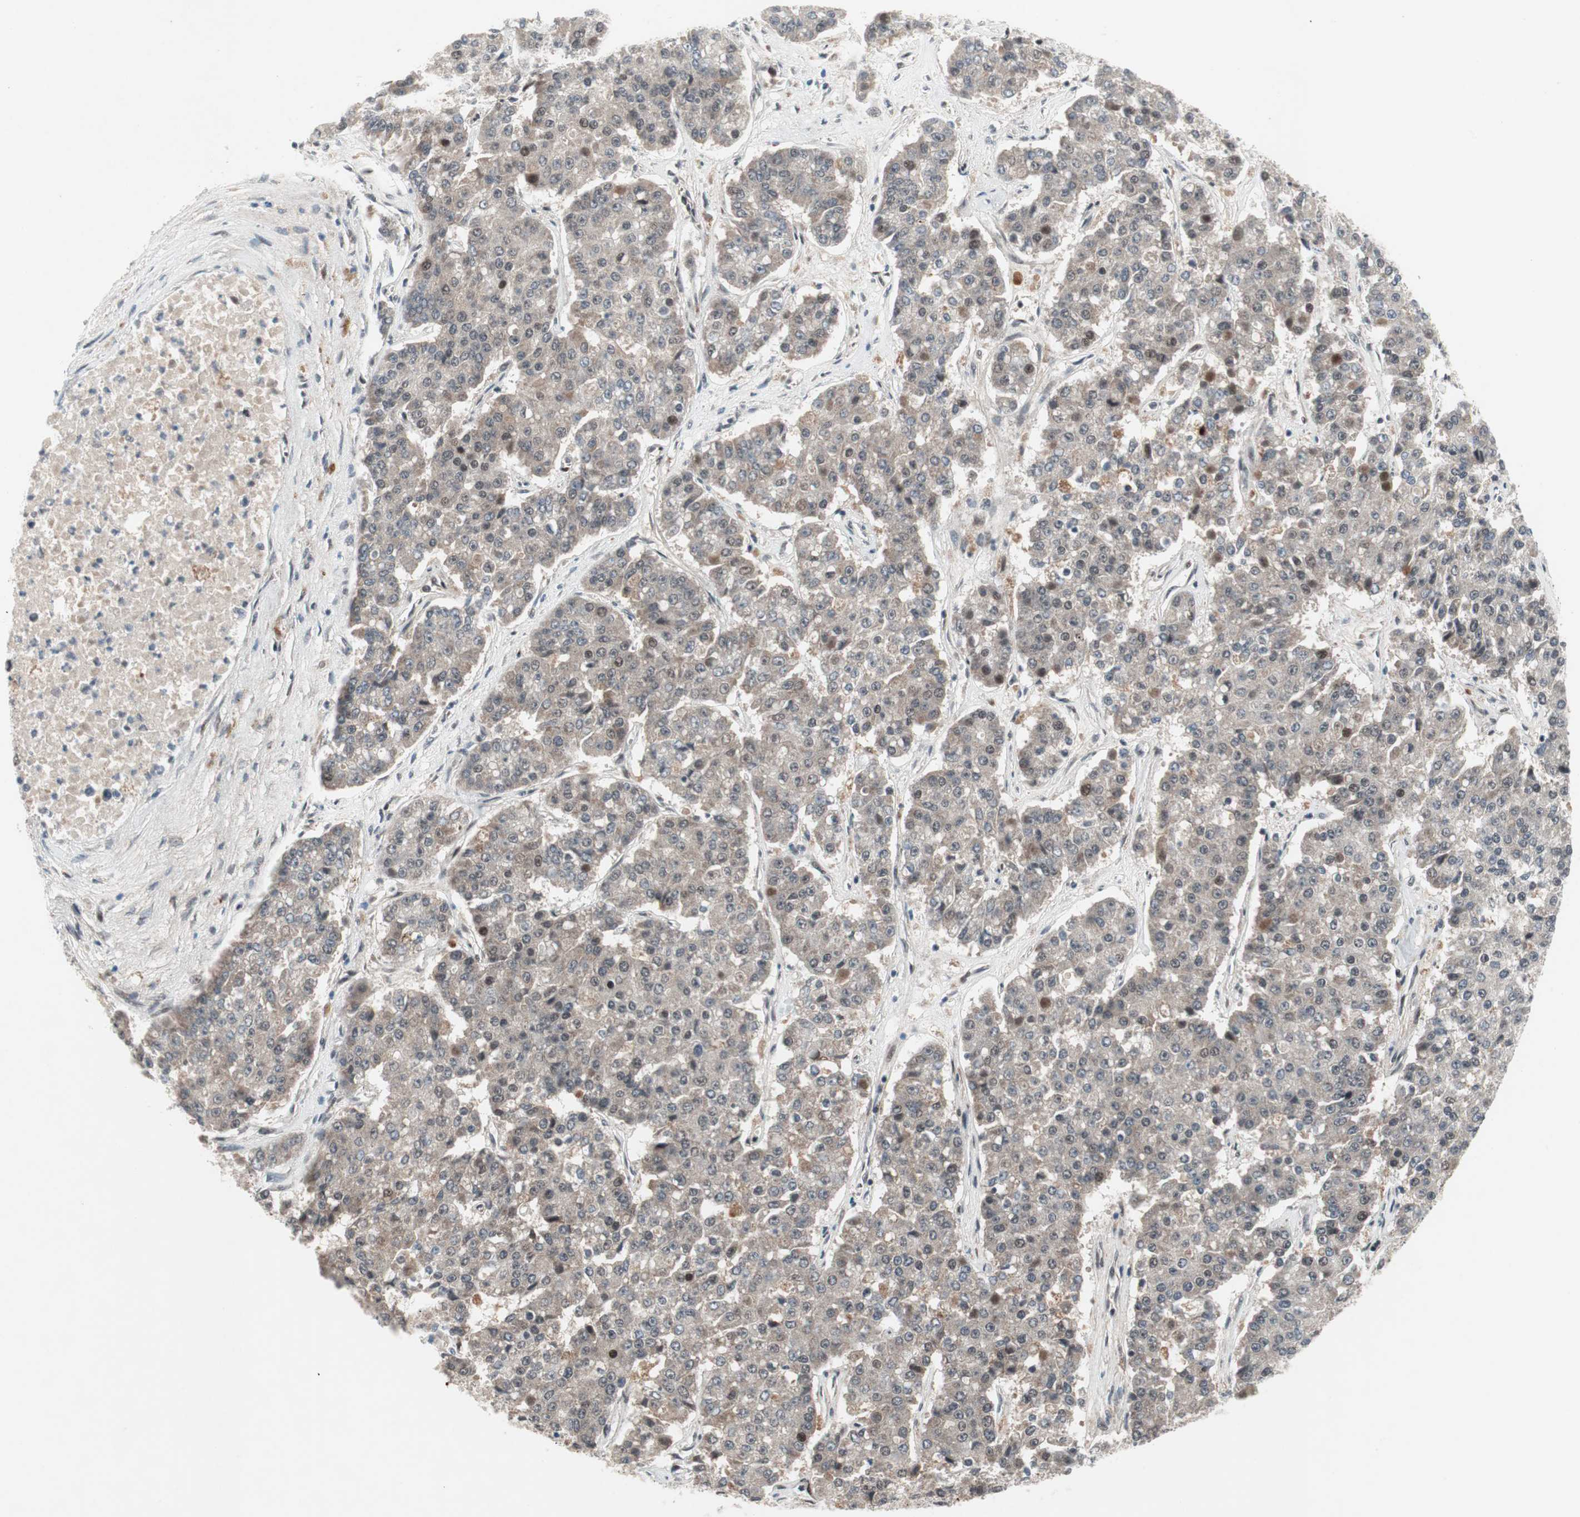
{"staining": {"intensity": "weak", "quantity": "25%-75%", "location": "cytoplasmic/membranous"}, "tissue": "pancreatic cancer", "cell_type": "Tumor cells", "image_type": "cancer", "snomed": [{"axis": "morphology", "description": "Adenocarcinoma, NOS"}, {"axis": "topography", "description": "Pancreas"}], "caption": "A high-resolution micrograph shows IHC staining of pancreatic adenocarcinoma, which exhibits weak cytoplasmic/membranous staining in approximately 25%-75% of tumor cells. Using DAB (brown) and hematoxylin (blue) stains, captured at high magnification using brightfield microscopy.", "gene": "TCF12", "patient": {"sex": "male", "age": 50}}